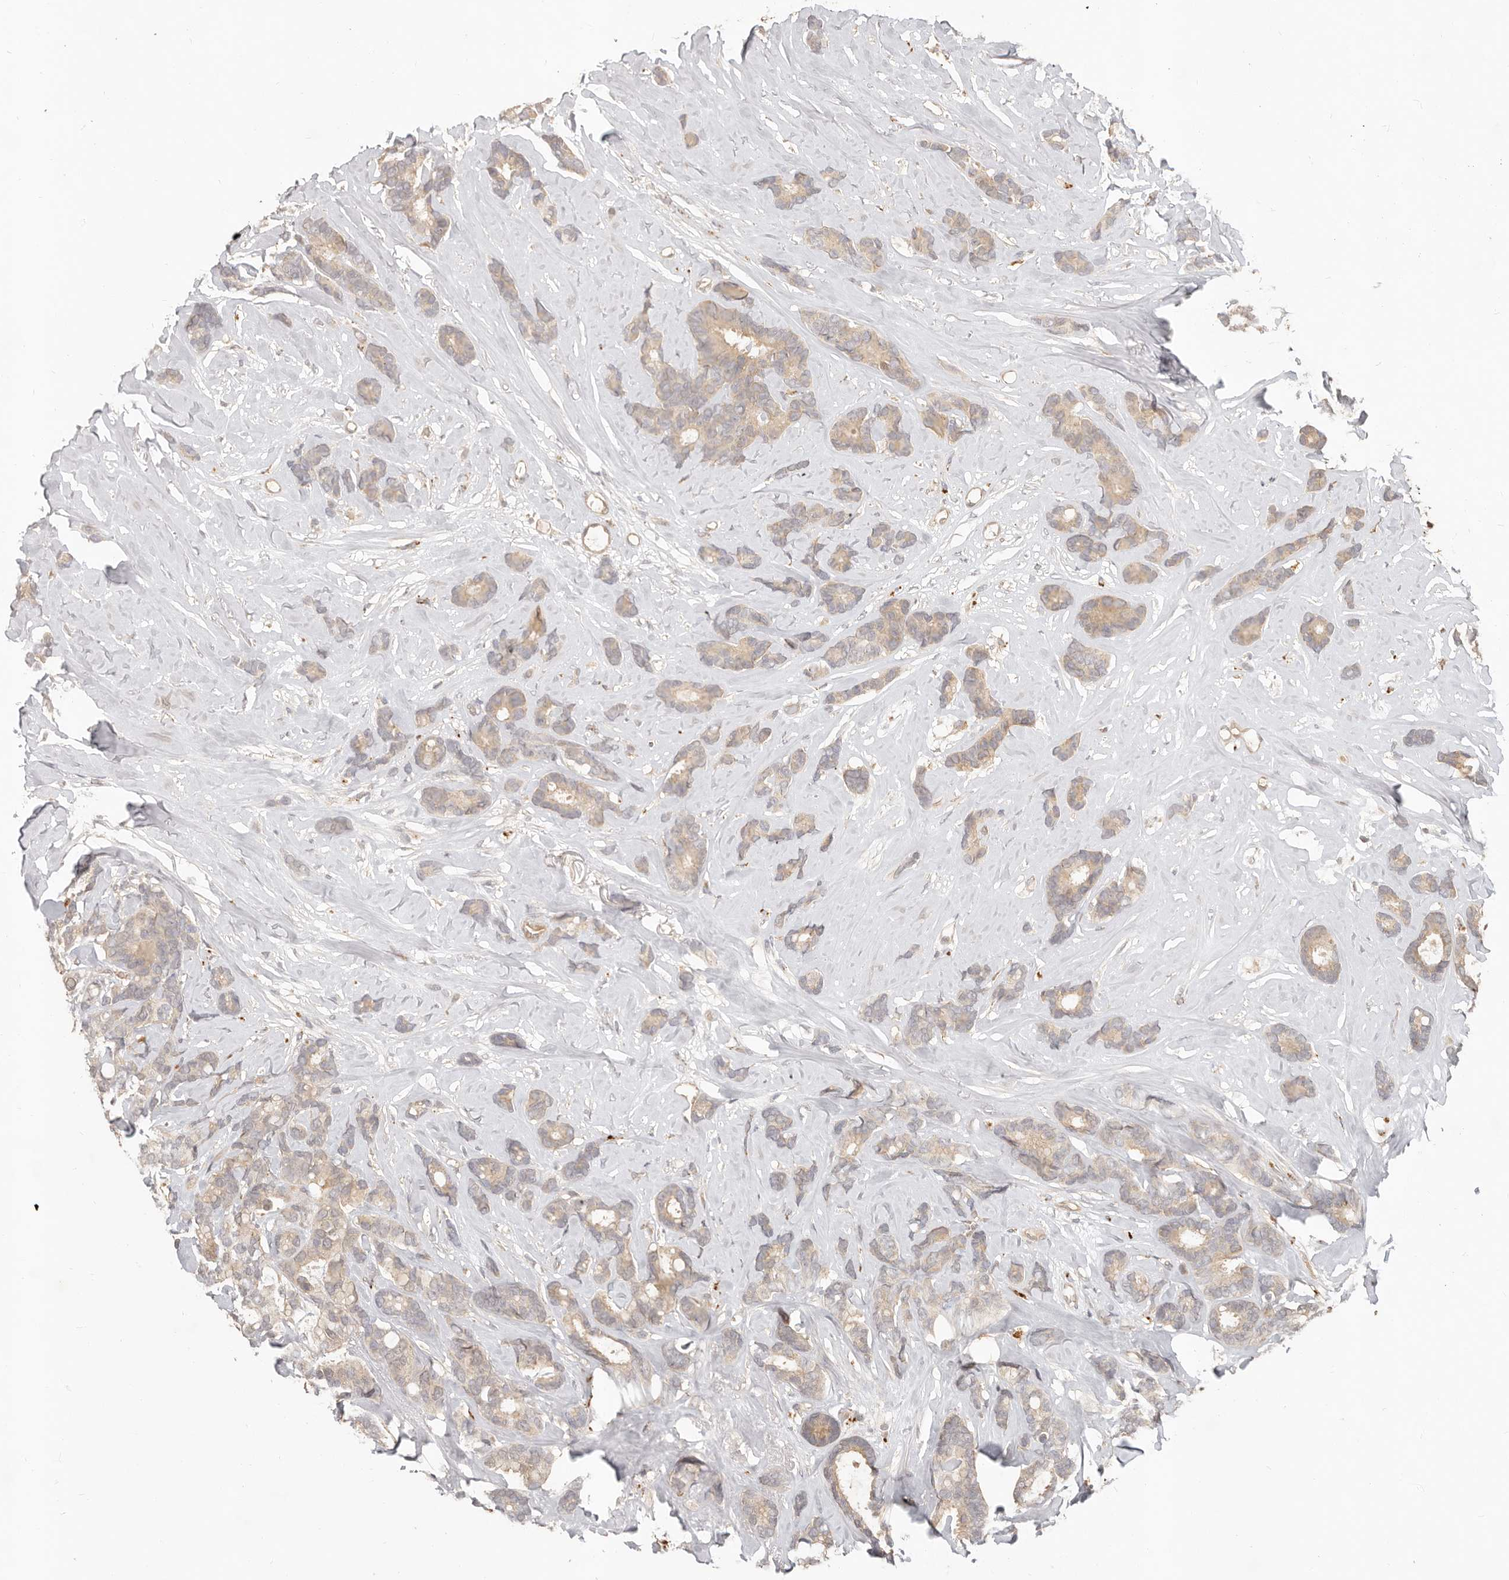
{"staining": {"intensity": "weak", "quantity": ">75%", "location": "cytoplasmic/membranous"}, "tissue": "breast cancer", "cell_type": "Tumor cells", "image_type": "cancer", "snomed": [{"axis": "morphology", "description": "Duct carcinoma"}, {"axis": "topography", "description": "Breast"}], "caption": "This is an image of IHC staining of breast invasive ductal carcinoma, which shows weak staining in the cytoplasmic/membranous of tumor cells.", "gene": "MTFR2", "patient": {"sex": "female", "age": 87}}